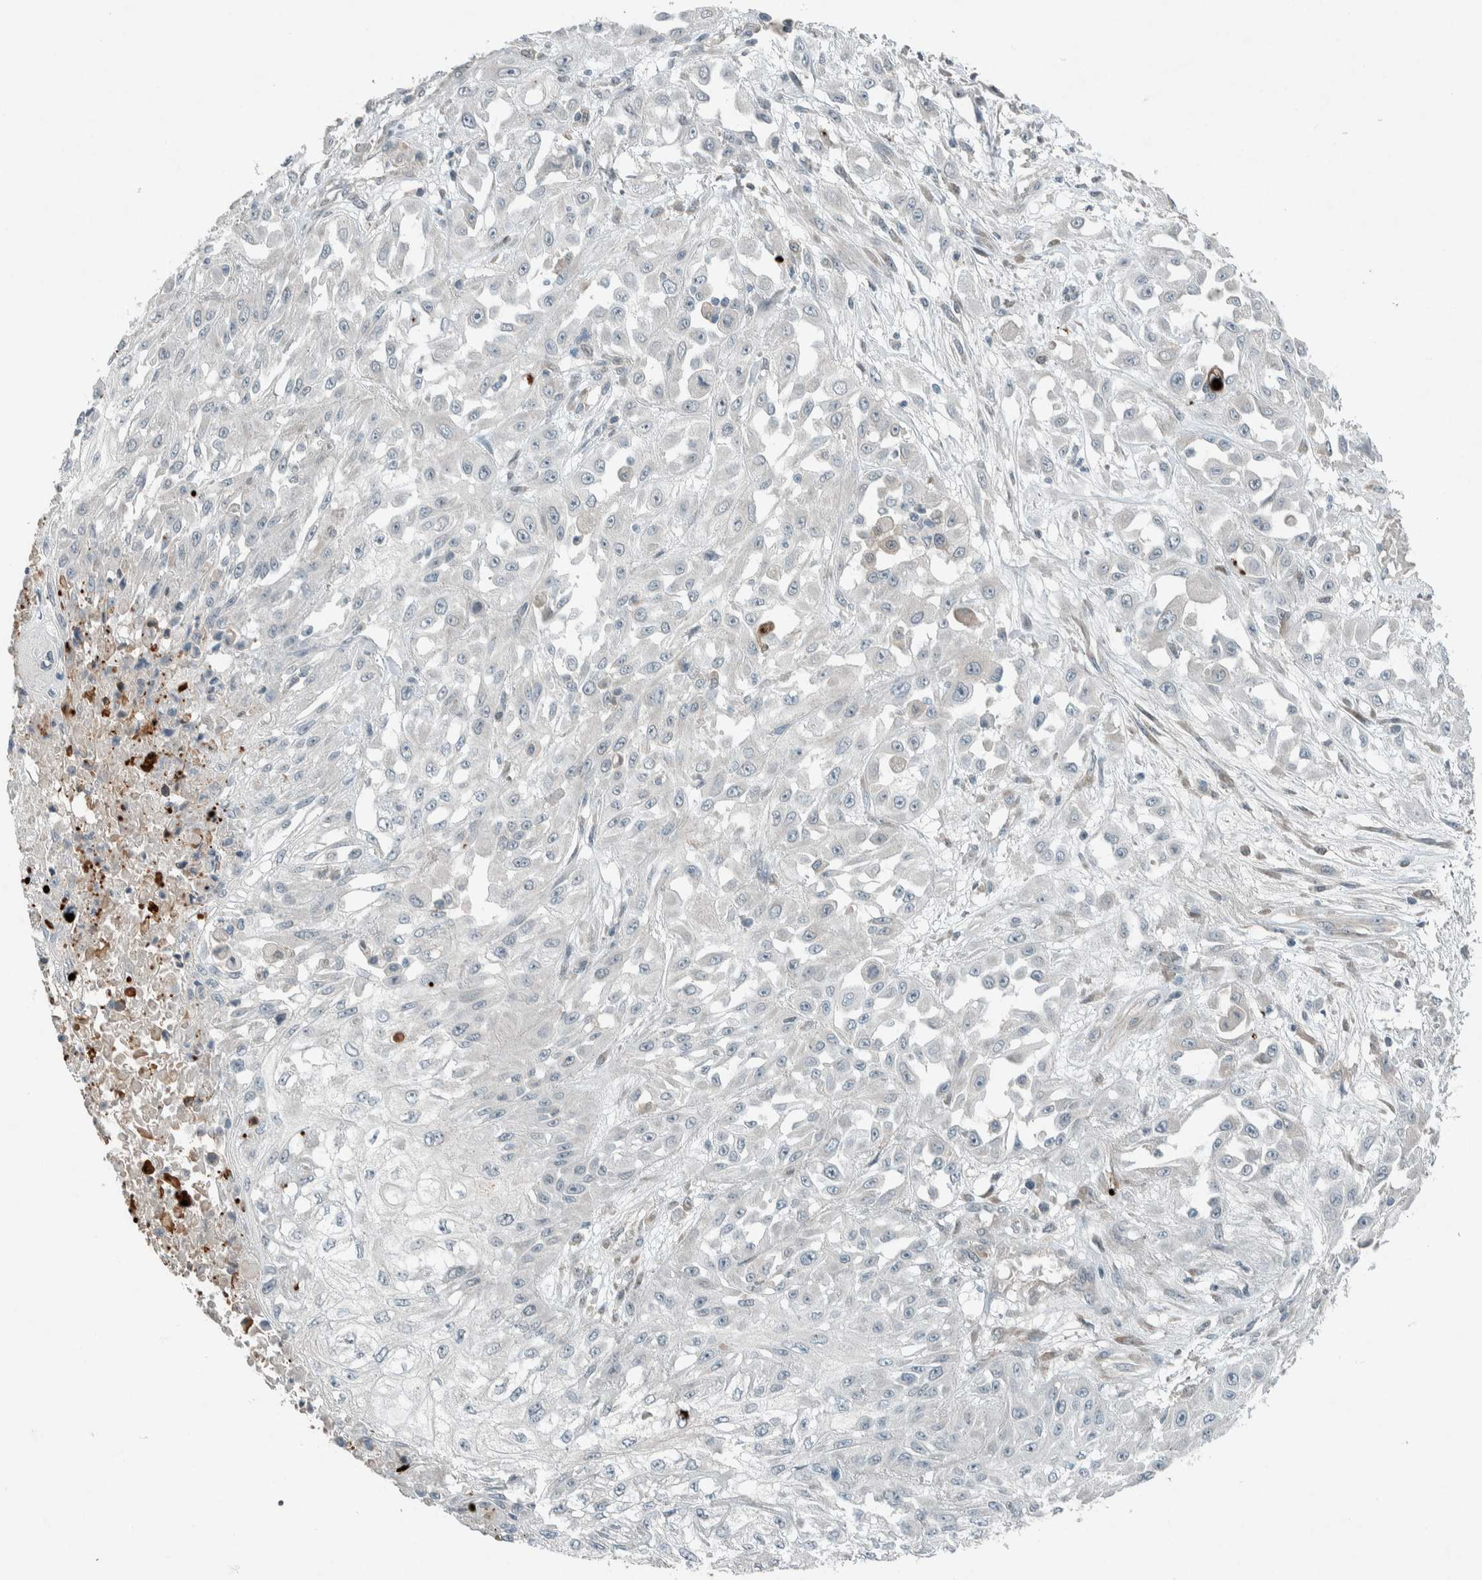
{"staining": {"intensity": "negative", "quantity": "none", "location": "none"}, "tissue": "skin cancer", "cell_type": "Tumor cells", "image_type": "cancer", "snomed": [{"axis": "morphology", "description": "Squamous cell carcinoma, NOS"}, {"axis": "morphology", "description": "Squamous cell carcinoma, metastatic, NOS"}, {"axis": "topography", "description": "Skin"}, {"axis": "topography", "description": "Lymph node"}], "caption": "The image exhibits no staining of tumor cells in skin metastatic squamous cell carcinoma.", "gene": "CERCAM", "patient": {"sex": "male", "age": 75}}